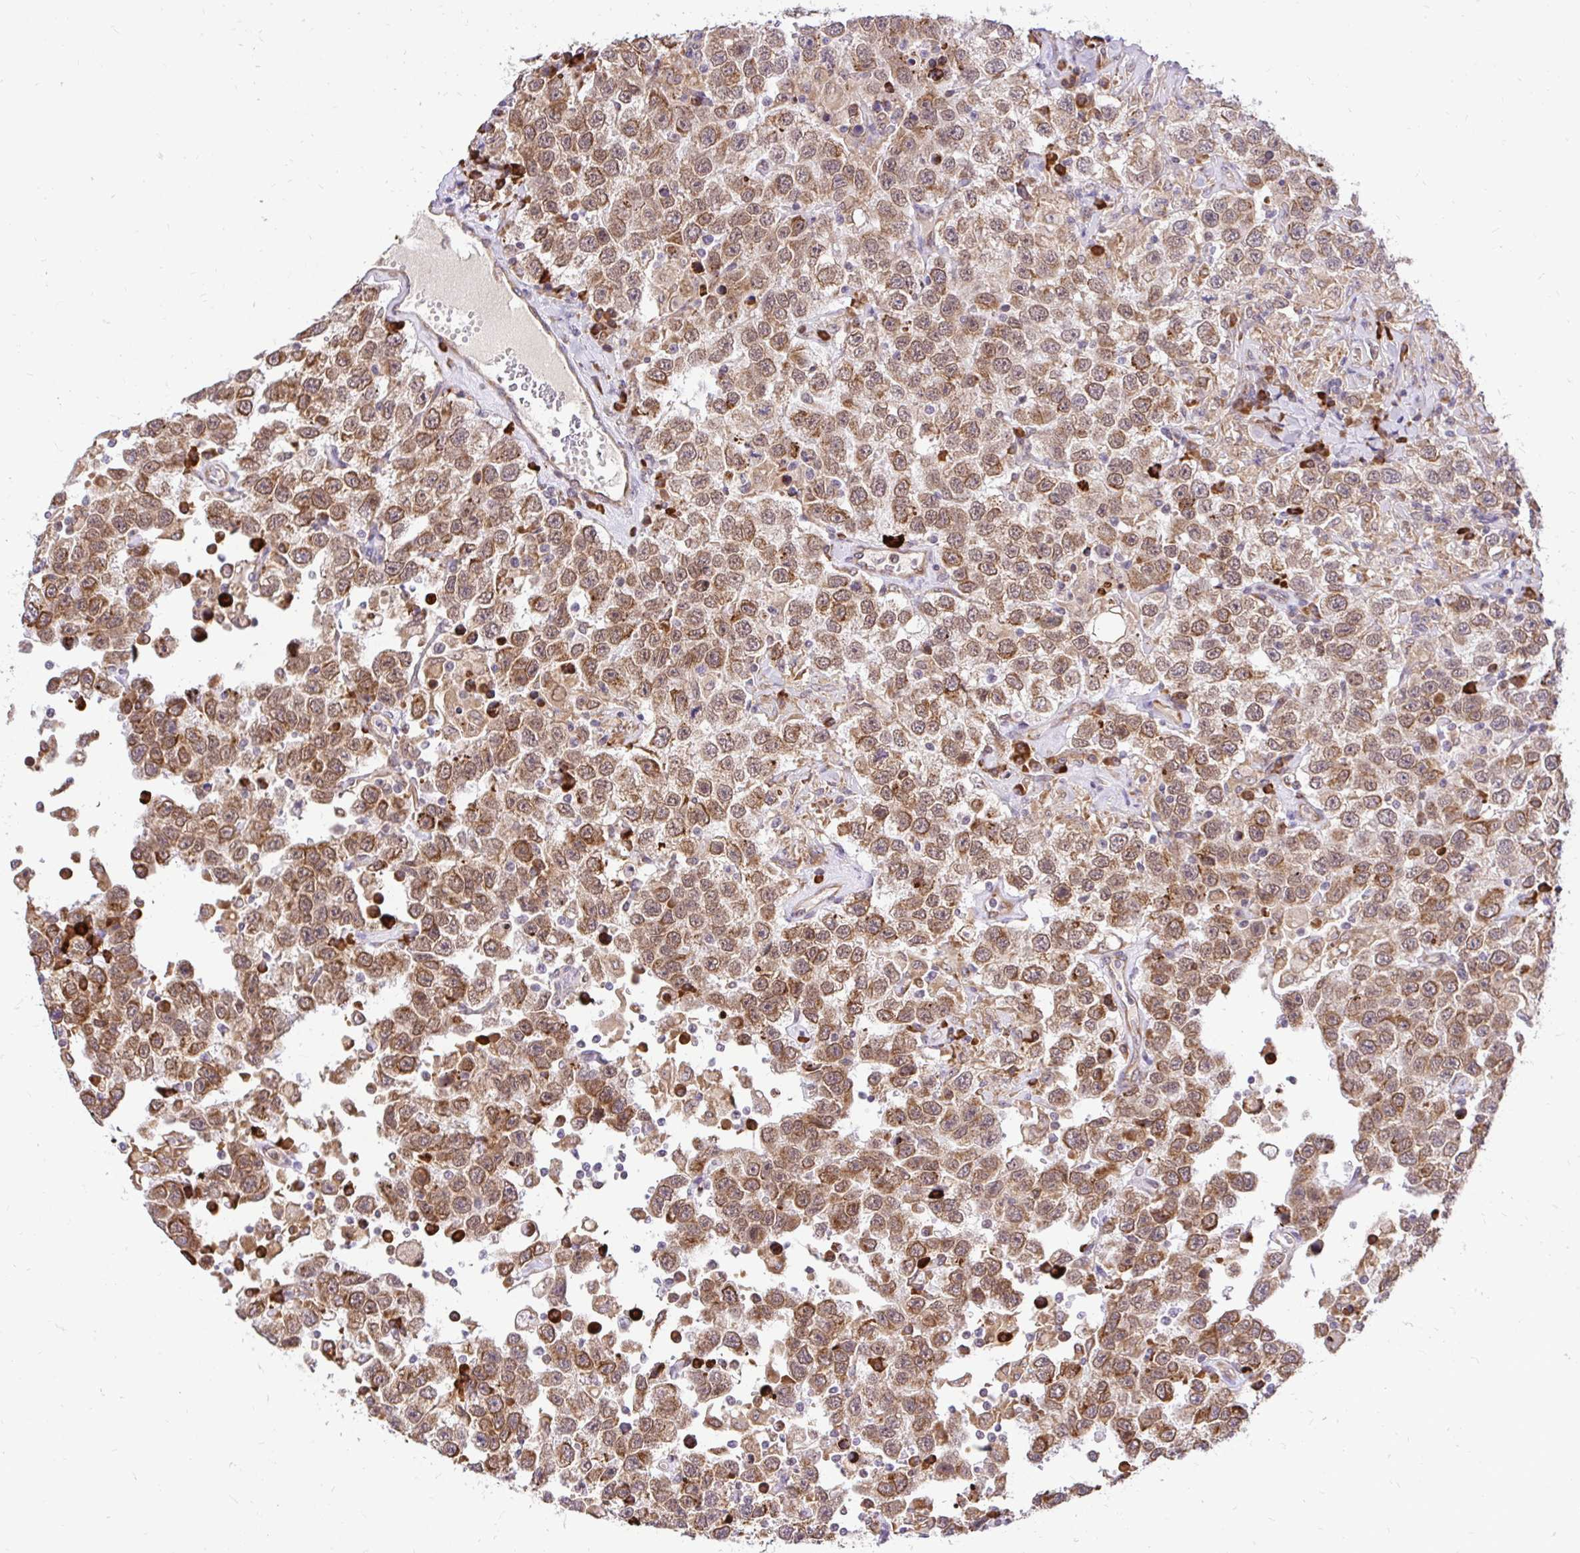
{"staining": {"intensity": "moderate", "quantity": ">75%", "location": "cytoplasmic/membranous,nuclear"}, "tissue": "testis cancer", "cell_type": "Tumor cells", "image_type": "cancer", "snomed": [{"axis": "morphology", "description": "Seminoma, NOS"}, {"axis": "topography", "description": "Testis"}], "caption": "Human testis cancer stained with a brown dye reveals moderate cytoplasmic/membranous and nuclear positive positivity in about >75% of tumor cells.", "gene": "NAALAD2", "patient": {"sex": "male", "age": 41}}